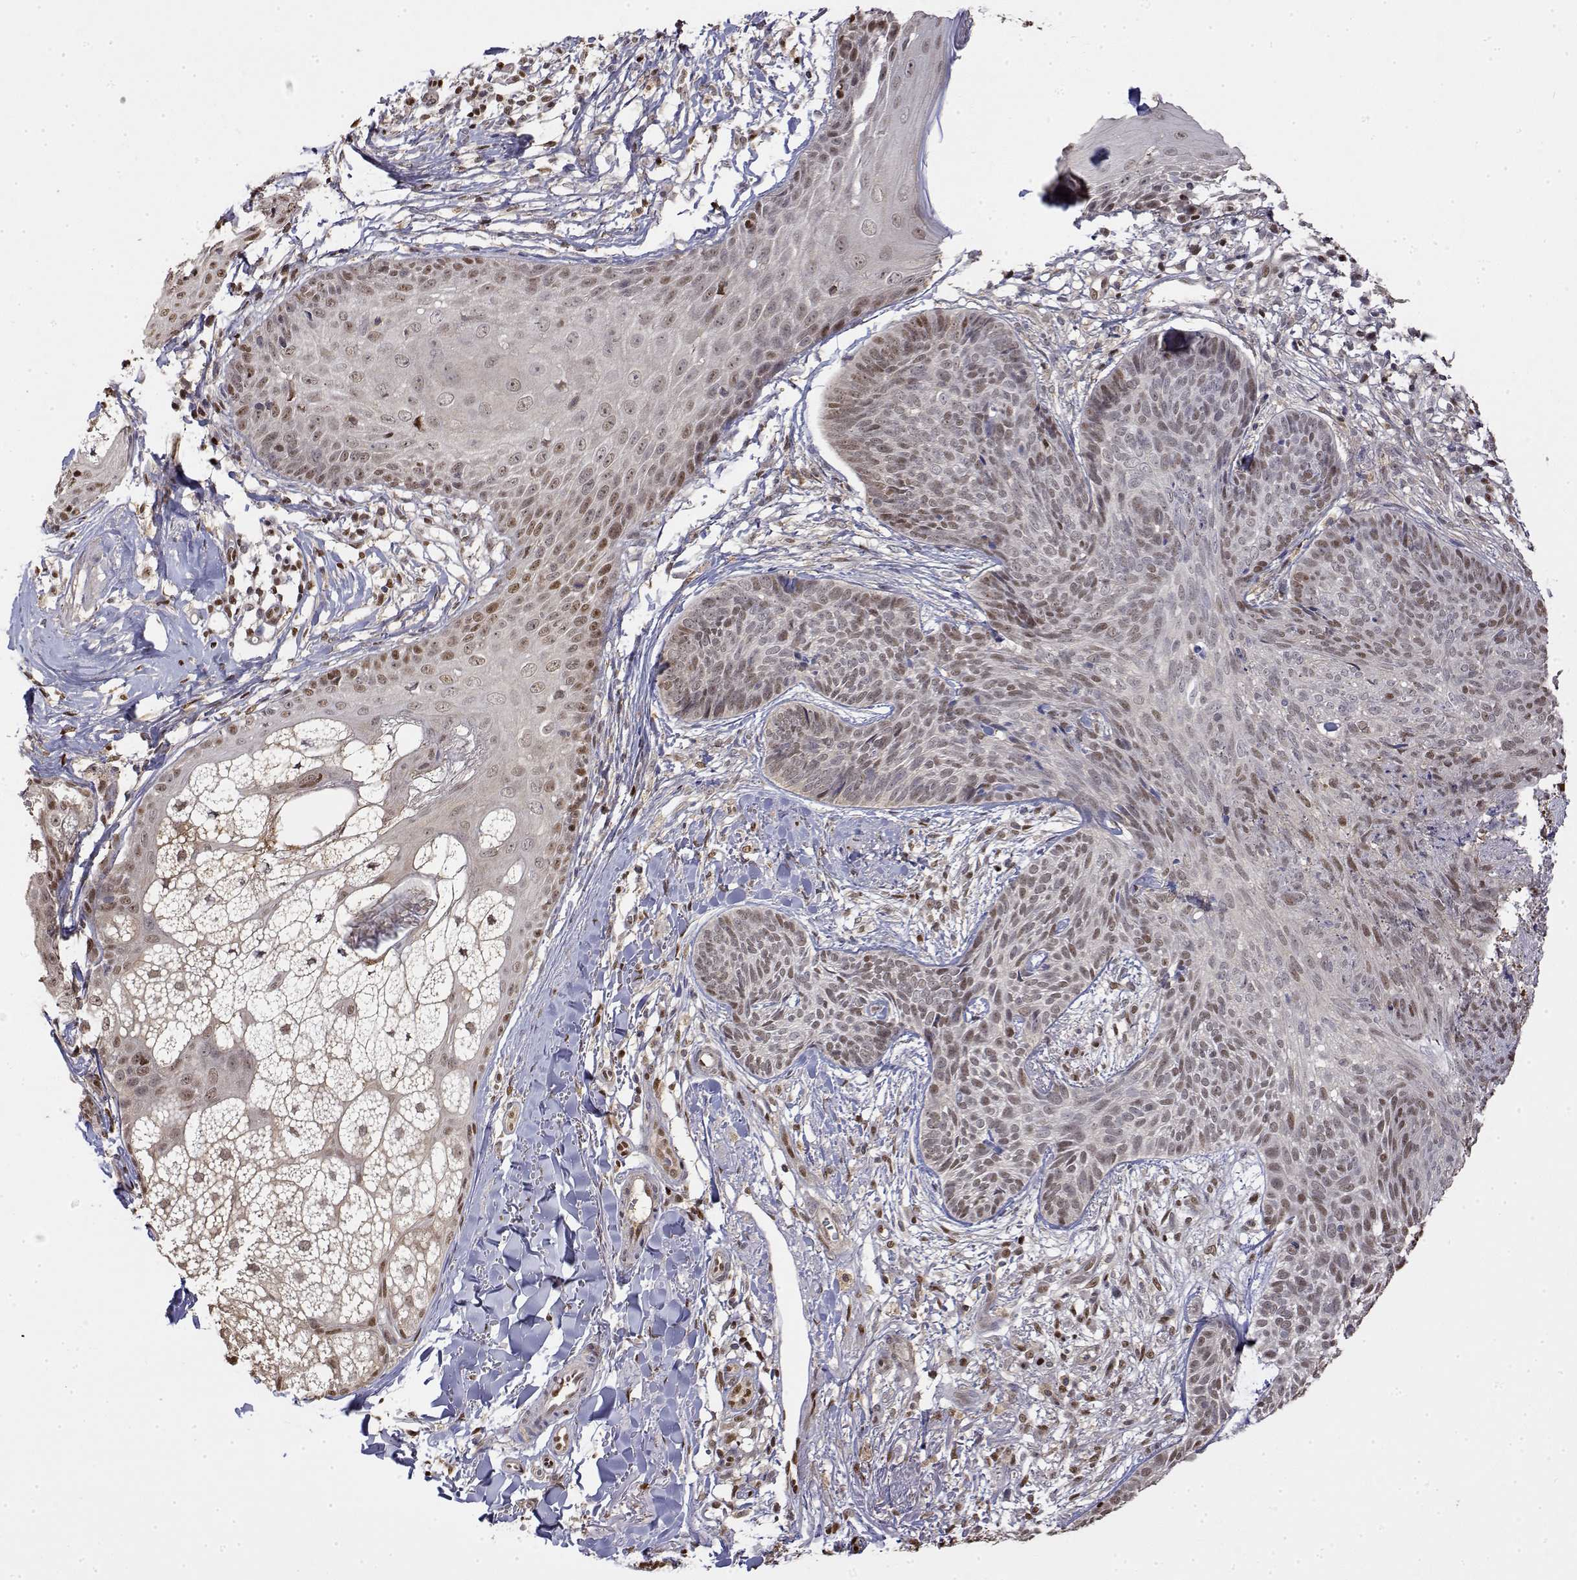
{"staining": {"intensity": "weak", "quantity": "<25%", "location": "nuclear"}, "tissue": "skin cancer", "cell_type": "Tumor cells", "image_type": "cancer", "snomed": [{"axis": "morphology", "description": "Basal cell carcinoma"}, {"axis": "topography", "description": "Skin"}, {"axis": "topography", "description": "Skin of trunk"}], "caption": "Human skin basal cell carcinoma stained for a protein using immunohistochemistry (IHC) reveals no expression in tumor cells.", "gene": "TPI1", "patient": {"sex": "male", "age": 74}}